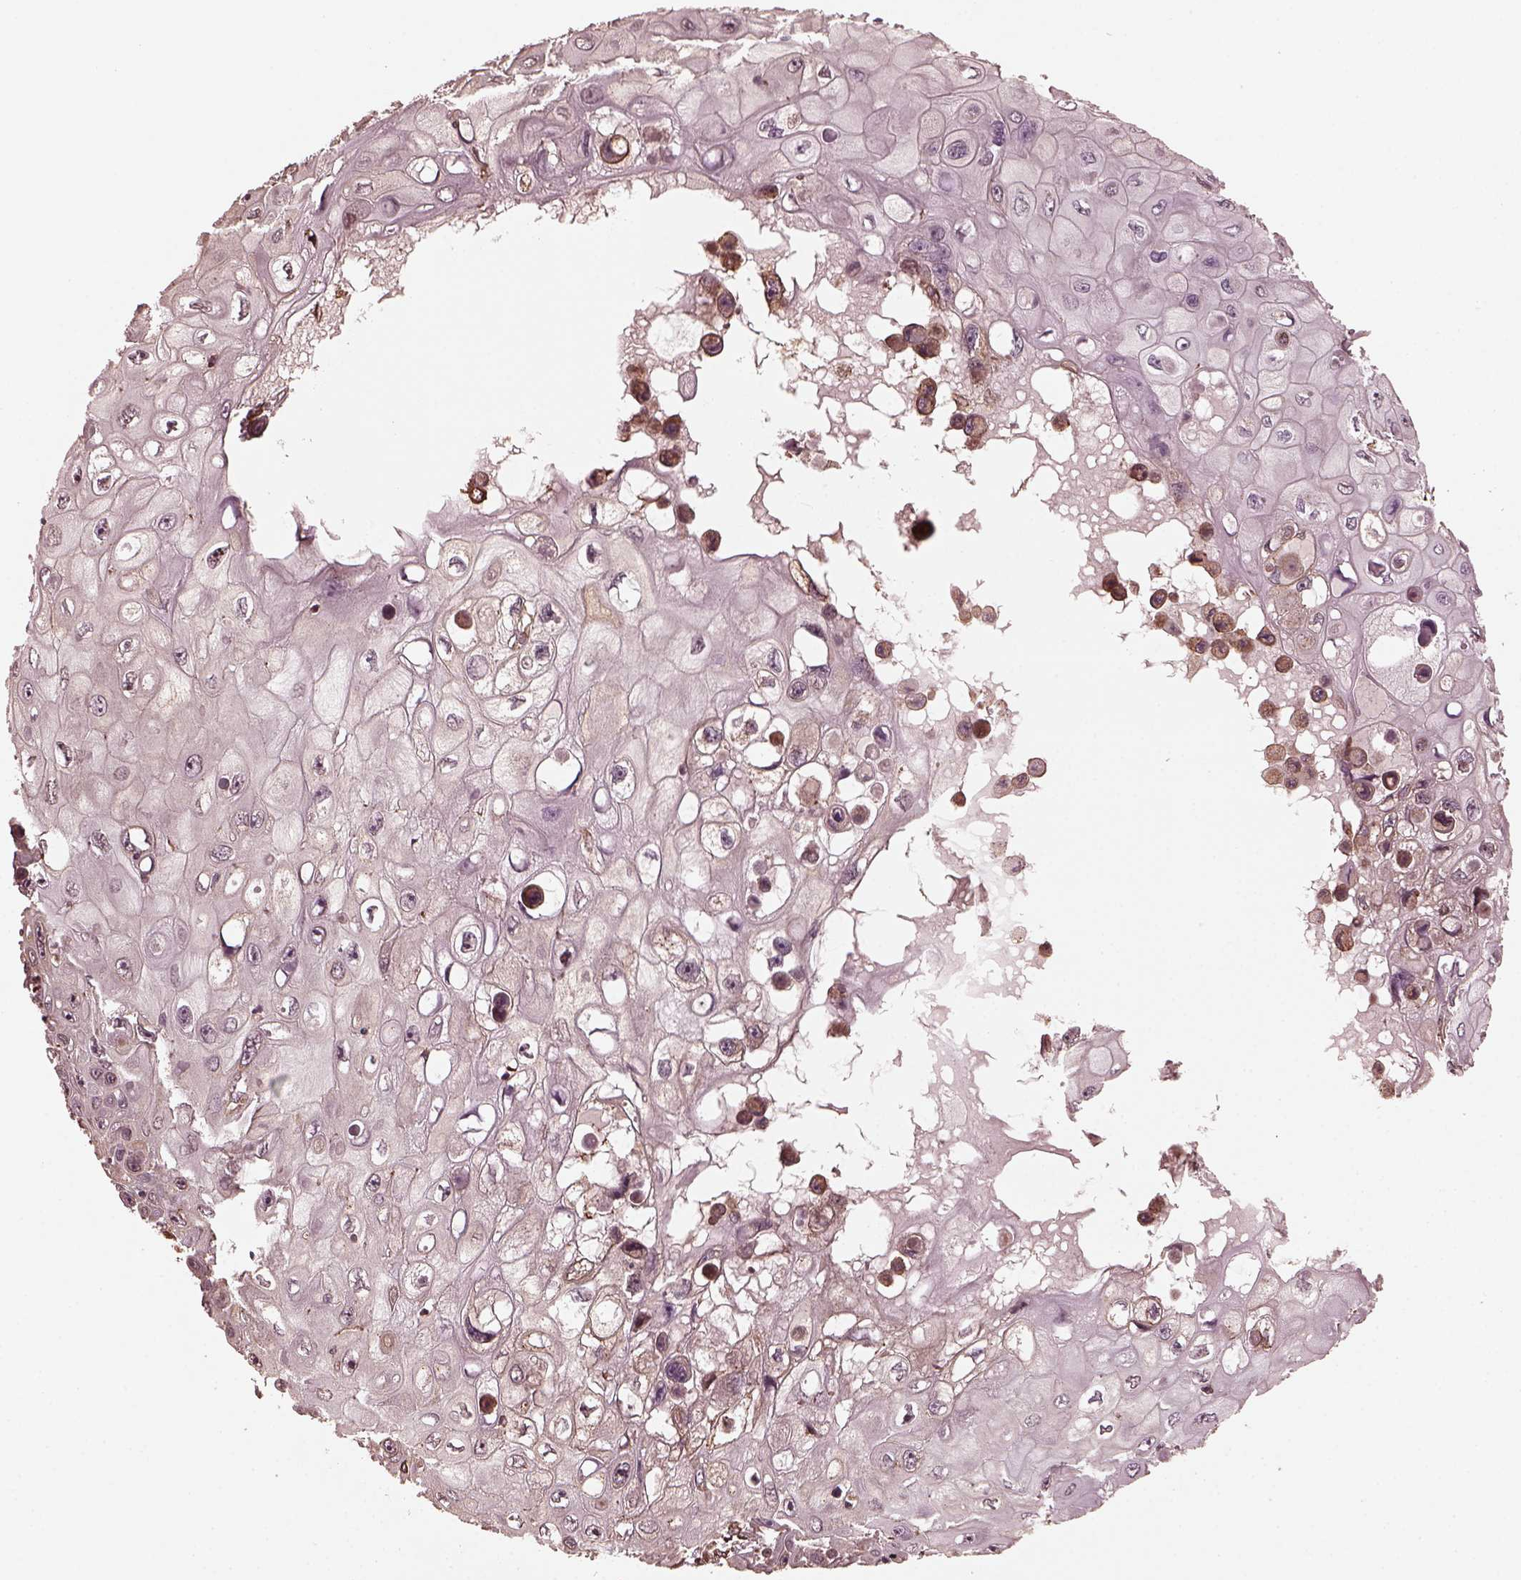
{"staining": {"intensity": "negative", "quantity": "none", "location": "none"}, "tissue": "skin cancer", "cell_type": "Tumor cells", "image_type": "cancer", "snomed": [{"axis": "morphology", "description": "Squamous cell carcinoma, NOS"}, {"axis": "topography", "description": "Skin"}], "caption": "There is no significant expression in tumor cells of squamous cell carcinoma (skin).", "gene": "ZNF292", "patient": {"sex": "male", "age": 82}}